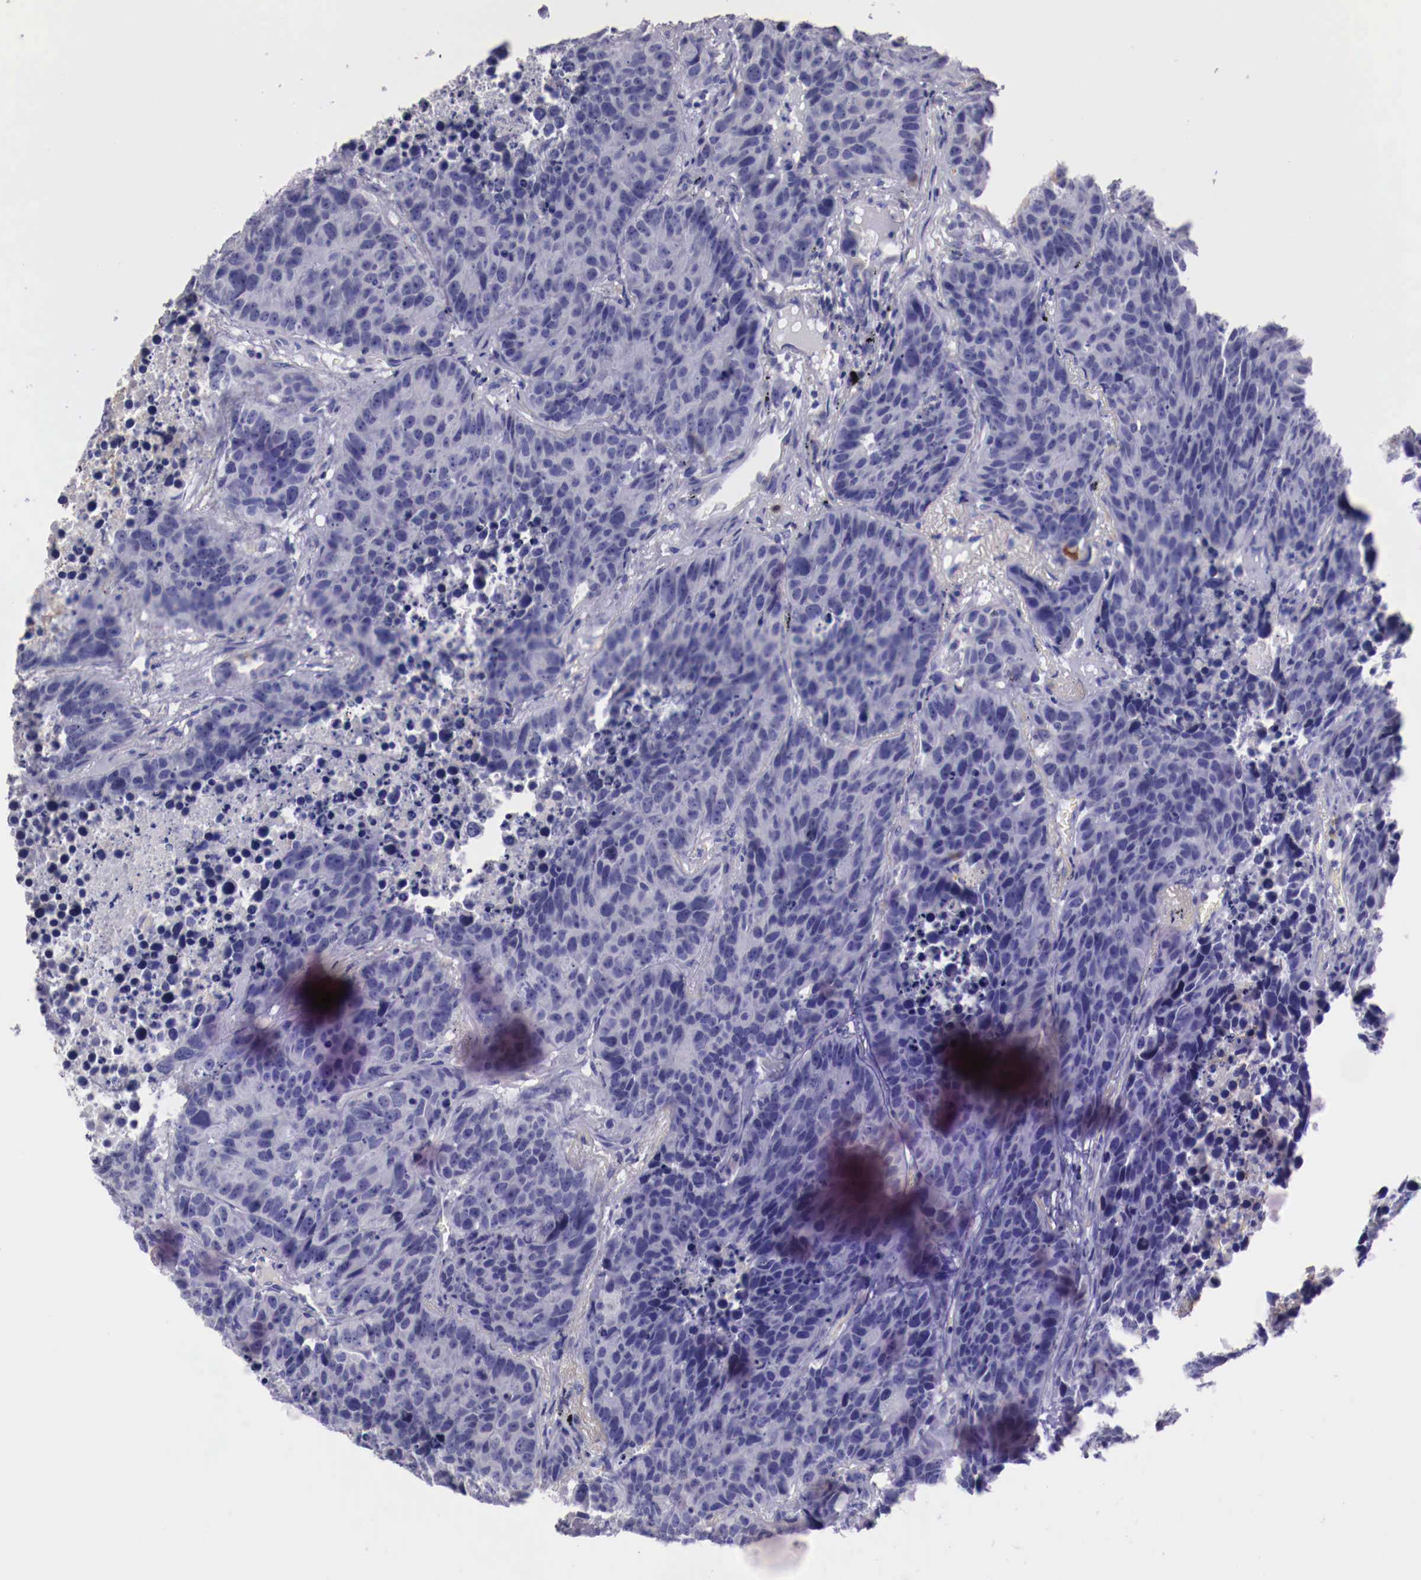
{"staining": {"intensity": "negative", "quantity": "none", "location": "none"}, "tissue": "lung cancer", "cell_type": "Tumor cells", "image_type": "cancer", "snomed": [{"axis": "morphology", "description": "Carcinoid, malignant, NOS"}, {"axis": "topography", "description": "Lung"}], "caption": "Immunohistochemical staining of human lung carcinoid (malignant) demonstrates no significant expression in tumor cells.", "gene": "PITPNA", "patient": {"sex": "male", "age": 60}}